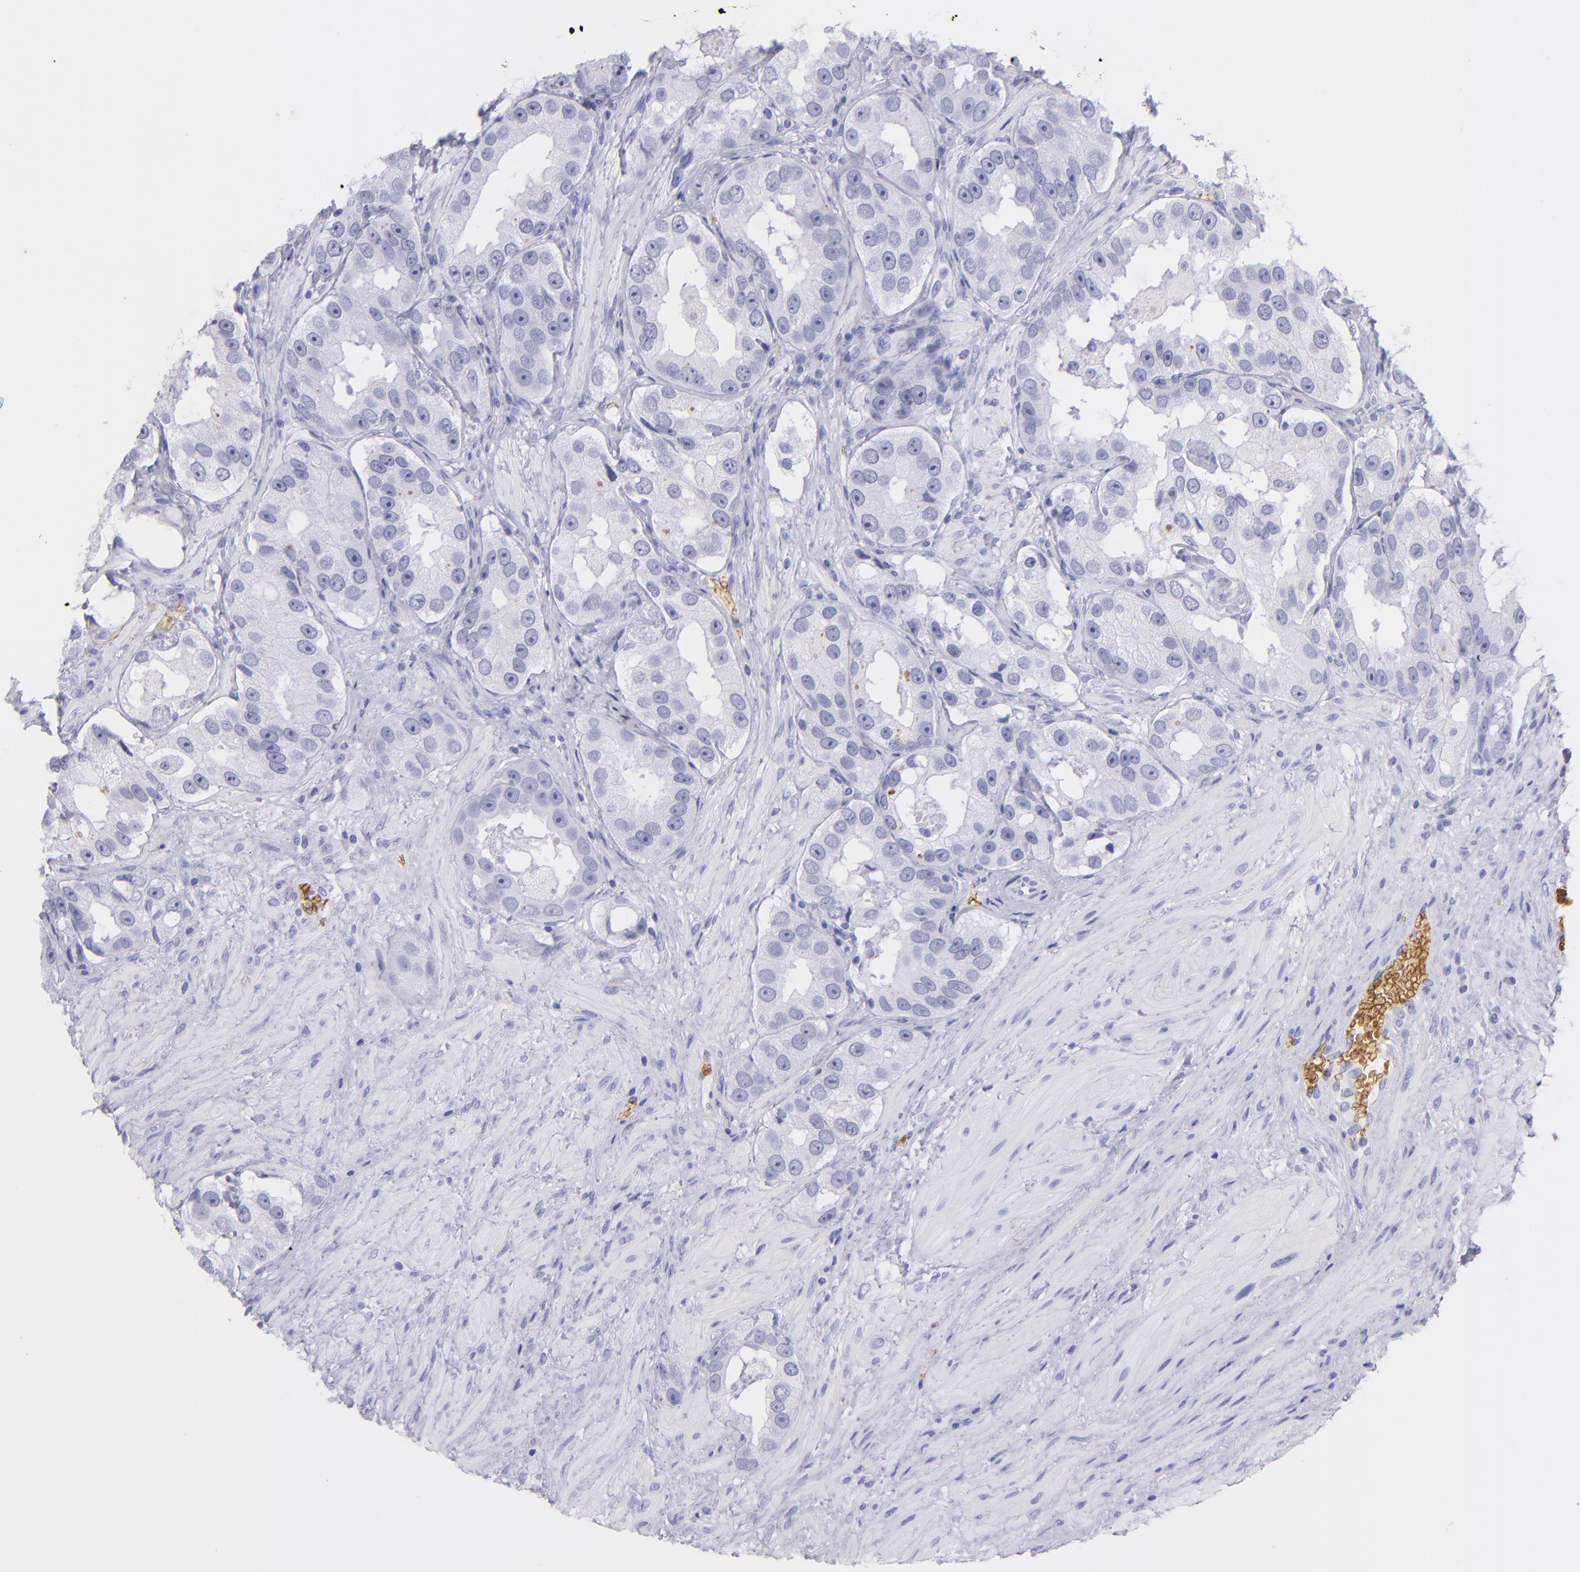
{"staining": {"intensity": "negative", "quantity": "none", "location": "none"}, "tissue": "prostate cancer", "cell_type": "Tumor cells", "image_type": "cancer", "snomed": [{"axis": "morphology", "description": "Adenocarcinoma, High grade"}, {"axis": "topography", "description": "Prostate"}], "caption": "Tumor cells show no significant protein positivity in high-grade adenocarcinoma (prostate). (Immunohistochemistry, brightfield microscopy, high magnification).", "gene": "GYPA", "patient": {"sex": "male", "age": 63}}